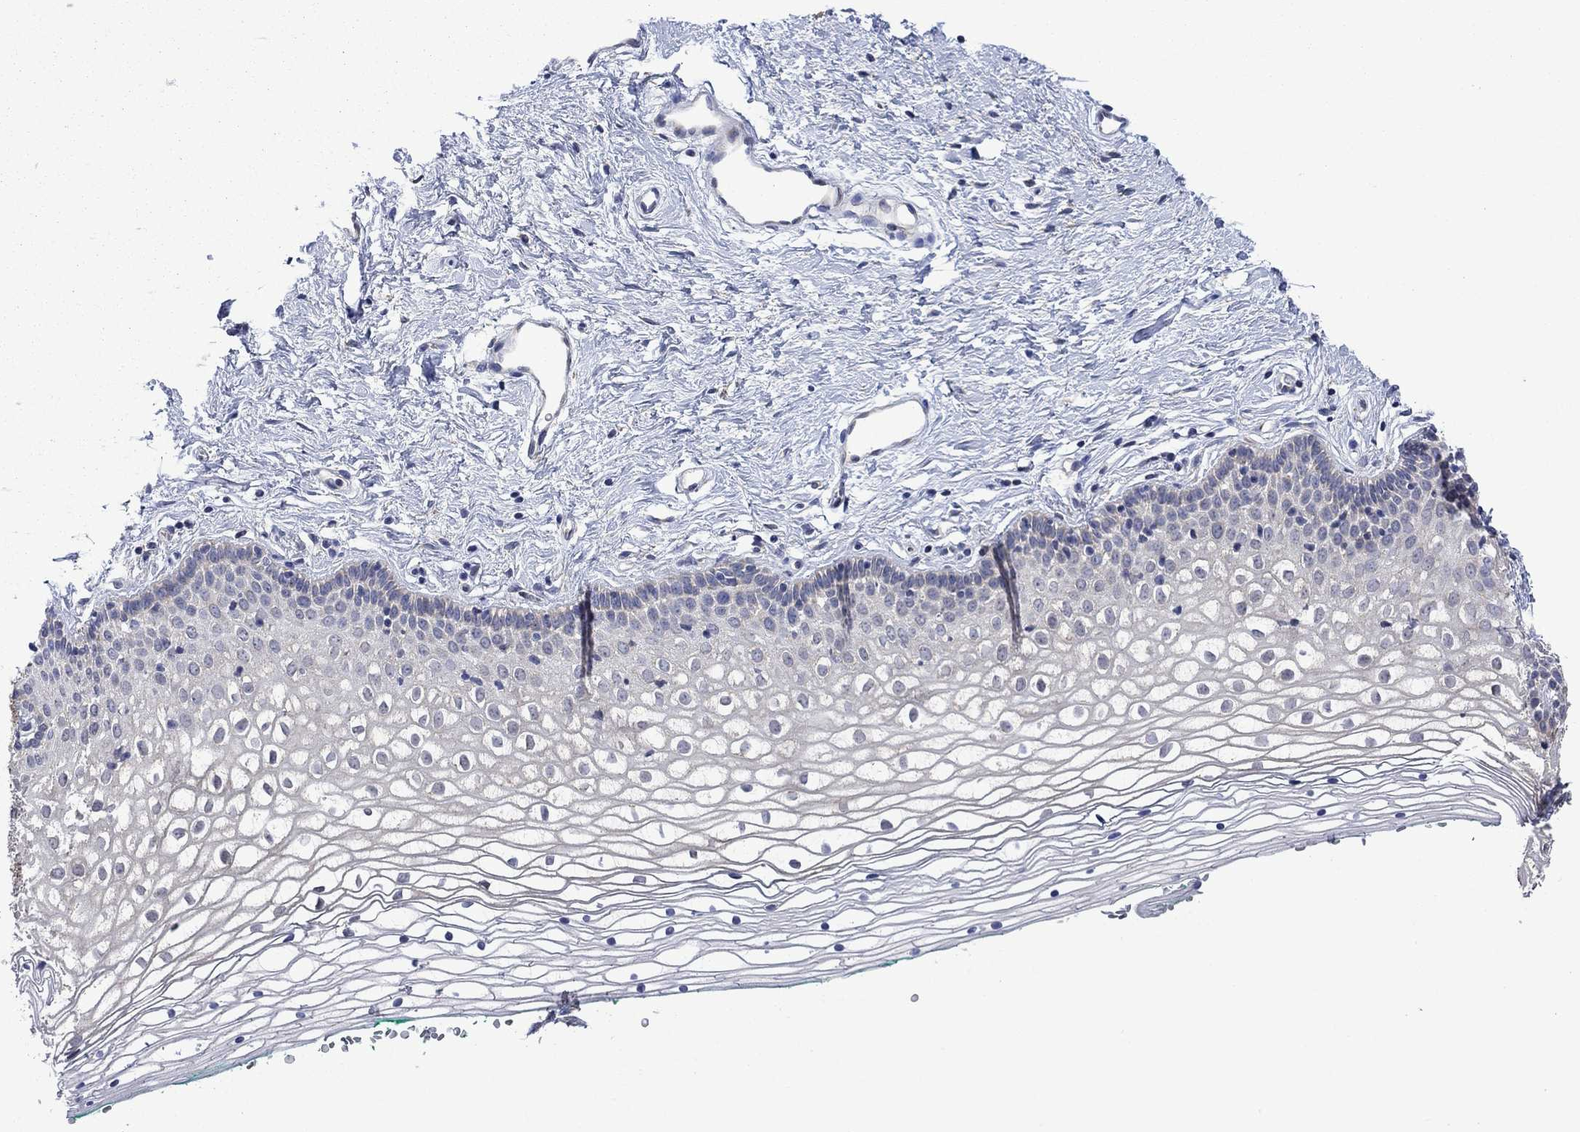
{"staining": {"intensity": "negative", "quantity": "none", "location": "none"}, "tissue": "vagina", "cell_type": "Squamous epithelial cells", "image_type": "normal", "snomed": [{"axis": "morphology", "description": "Normal tissue, NOS"}, {"axis": "topography", "description": "Vagina"}], "caption": "The image displays no significant expression in squamous epithelial cells of vagina.", "gene": "FURIN", "patient": {"sex": "female", "age": 36}}